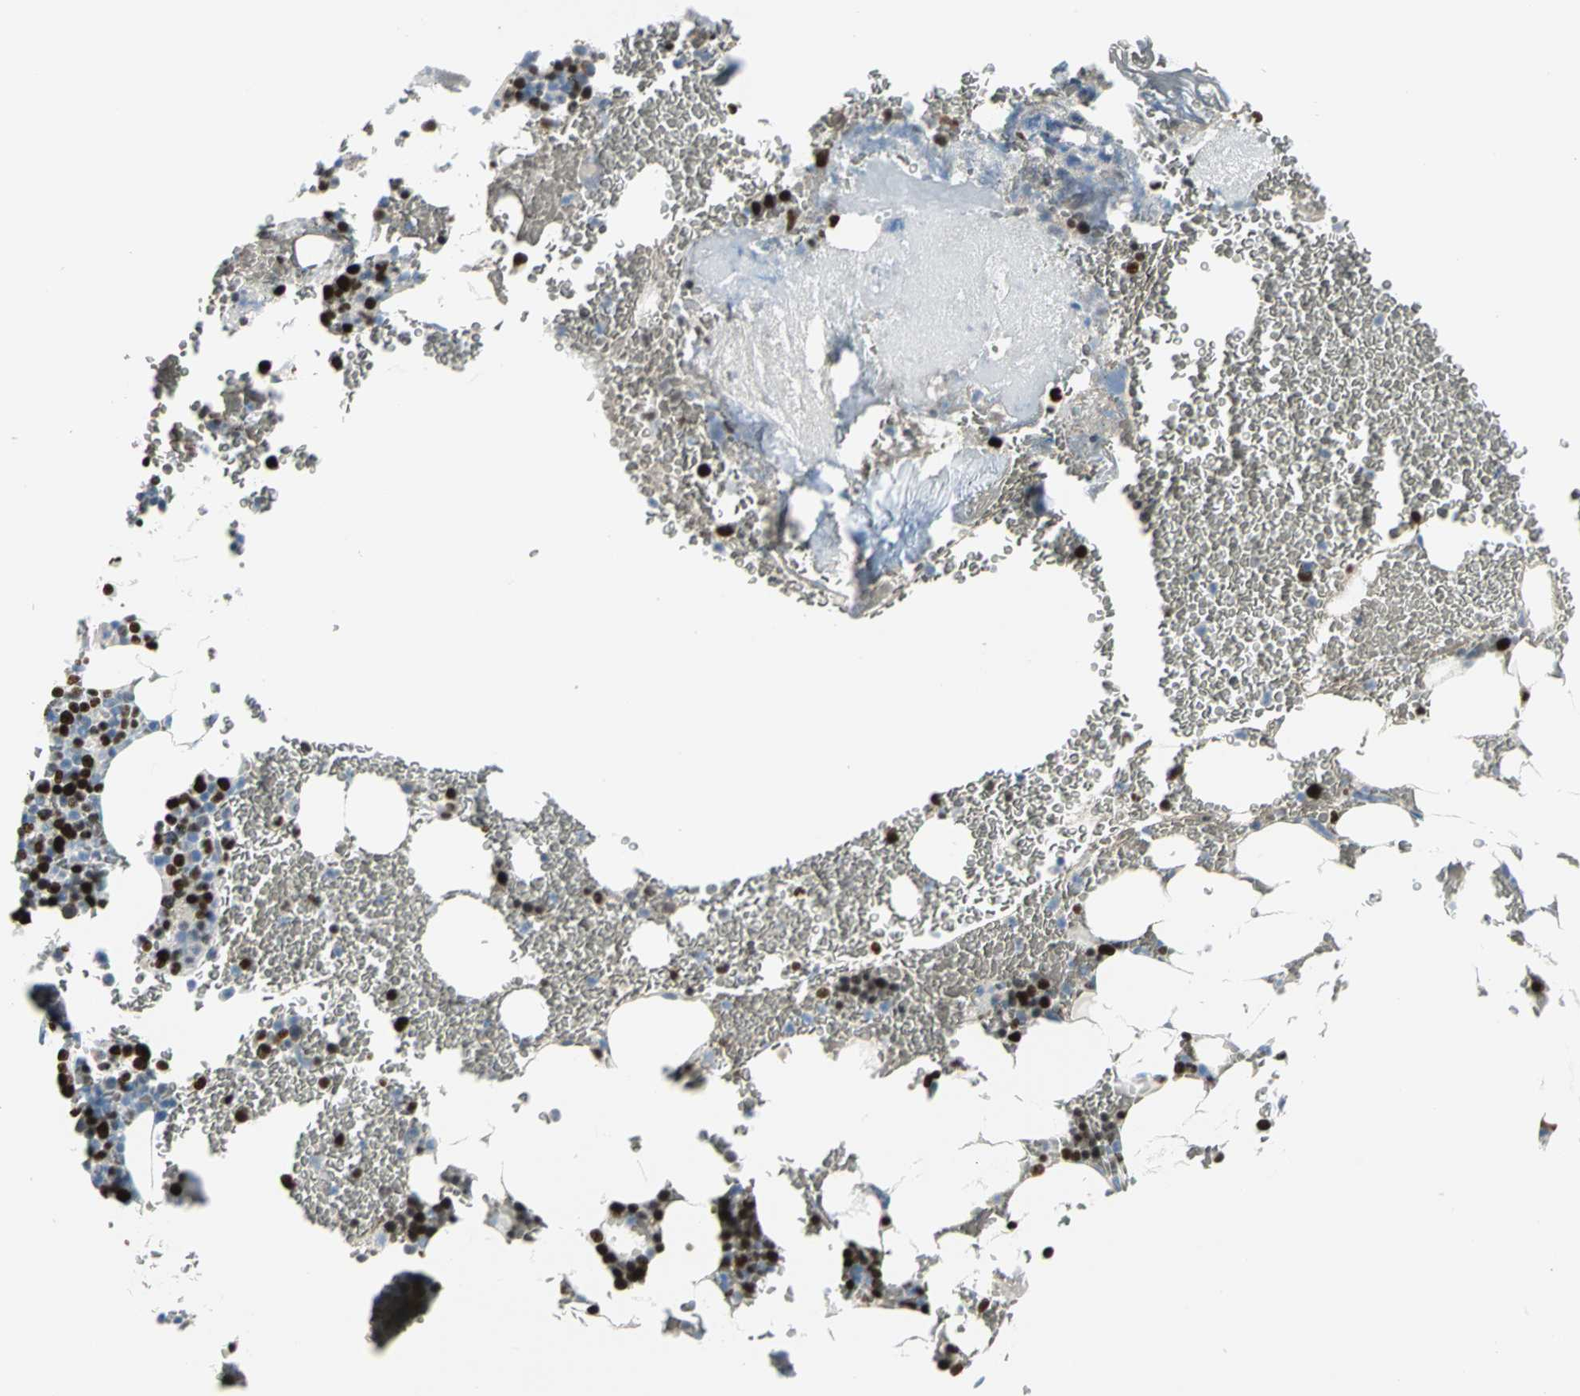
{"staining": {"intensity": "strong", "quantity": "25%-75%", "location": "nuclear"}, "tissue": "bone marrow", "cell_type": "Hematopoietic cells", "image_type": "normal", "snomed": [{"axis": "morphology", "description": "Normal tissue, NOS"}, {"axis": "topography", "description": "Bone marrow"}], "caption": "Immunohistochemistry (IHC) of unremarkable bone marrow shows high levels of strong nuclear staining in about 25%-75% of hematopoietic cells.", "gene": "MCM3", "patient": {"sex": "female", "age": 73}}